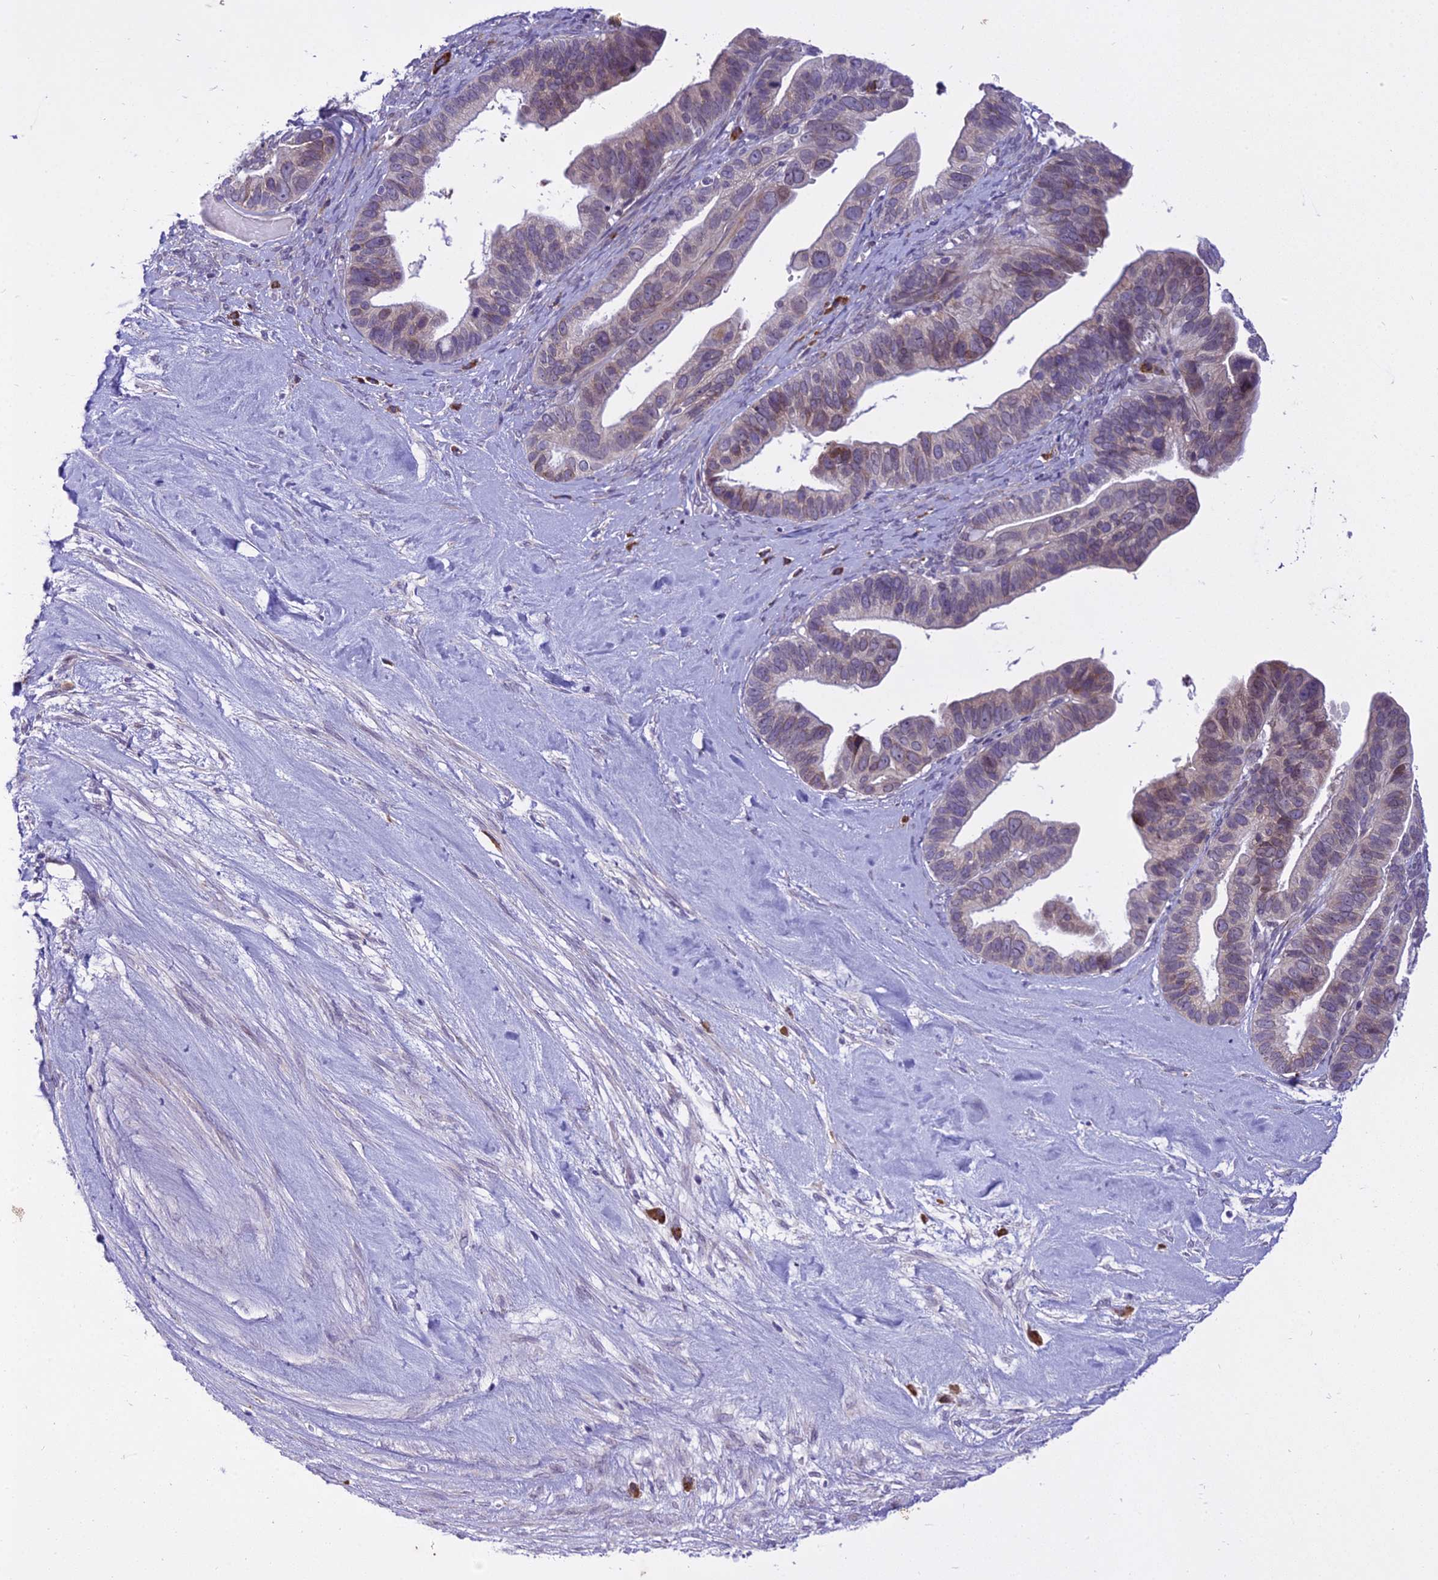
{"staining": {"intensity": "negative", "quantity": "none", "location": "none"}, "tissue": "ovarian cancer", "cell_type": "Tumor cells", "image_type": "cancer", "snomed": [{"axis": "morphology", "description": "Cystadenocarcinoma, serous, NOS"}, {"axis": "topography", "description": "Ovary"}], "caption": "IHC micrograph of neoplastic tissue: ovarian cancer (serous cystadenocarcinoma) stained with DAB exhibits no significant protein staining in tumor cells.", "gene": "NEURL2", "patient": {"sex": "female", "age": 56}}